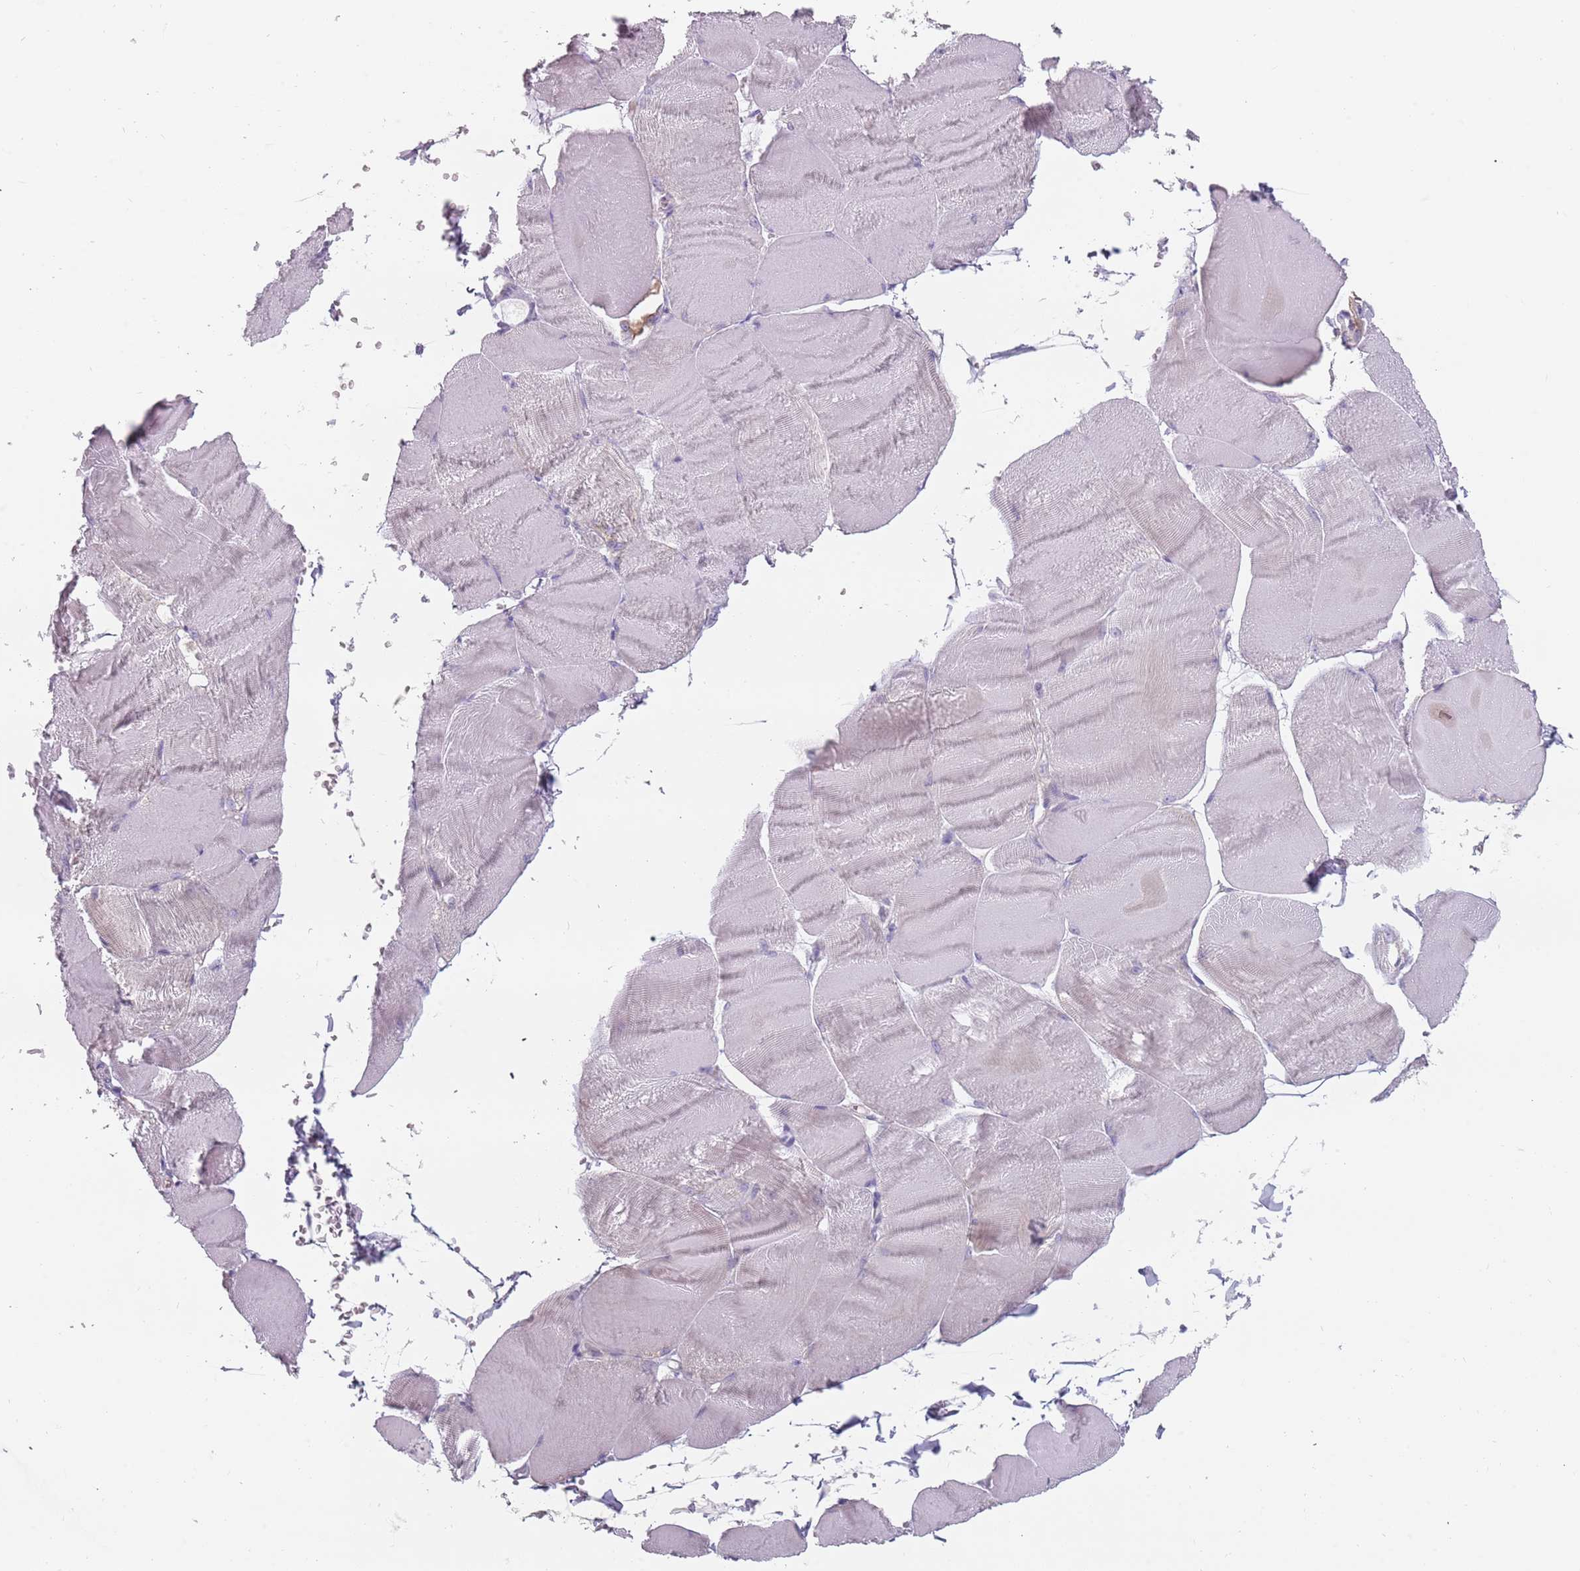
{"staining": {"intensity": "negative", "quantity": "none", "location": "none"}, "tissue": "skeletal muscle", "cell_type": "Myocytes", "image_type": "normal", "snomed": [{"axis": "morphology", "description": "Normal tissue, NOS"}, {"axis": "morphology", "description": "Basal cell carcinoma"}, {"axis": "topography", "description": "Skeletal muscle"}], "caption": "Myocytes are negative for protein expression in benign human skeletal muscle. Brightfield microscopy of IHC stained with DAB (brown) and hematoxylin (blue), captured at high magnification.", "gene": "DDX4", "patient": {"sex": "female", "age": 64}}